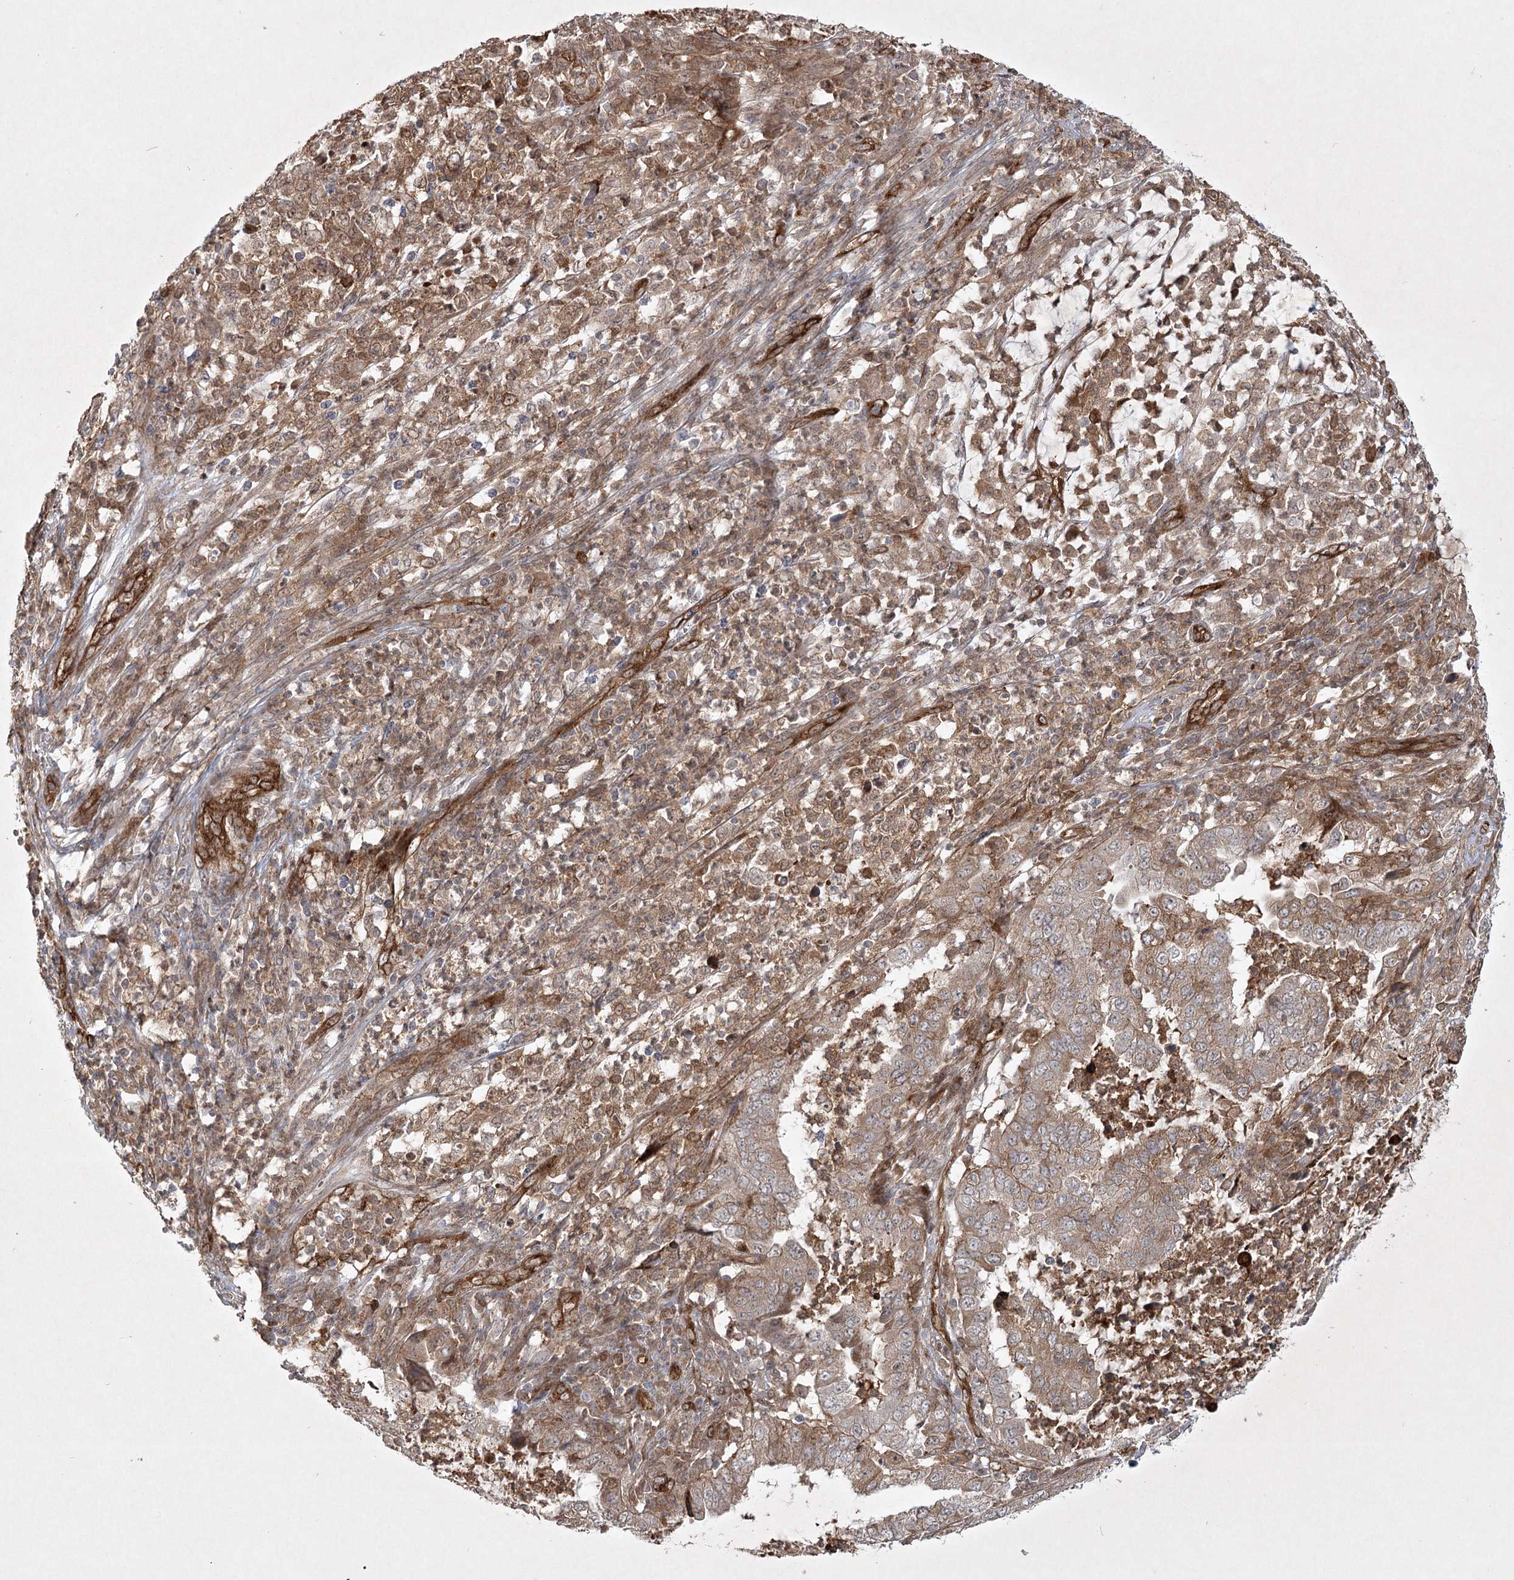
{"staining": {"intensity": "moderate", "quantity": ">75%", "location": "cytoplasmic/membranous"}, "tissue": "endometrial cancer", "cell_type": "Tumor cells", "image_type": "cancer", "snomed": [{"axis": "morphology", "description": "Adenocarcinoma, NOS"}, {"axis": "topography", "description": "Endometrium"}], "caption": "Endometrial adenocarcinoma stained for a protein reveals moderate cytoplasmic/membranous positivity in tumor cells. (Stains: DAB (3,3'-diaminobenzidine) in brown, nuclei in blue, Microscopy: brightfield microscopy at high magnification).", "gene": "ARHGAP31", "patient": {"sex": "female", "age": 51}}